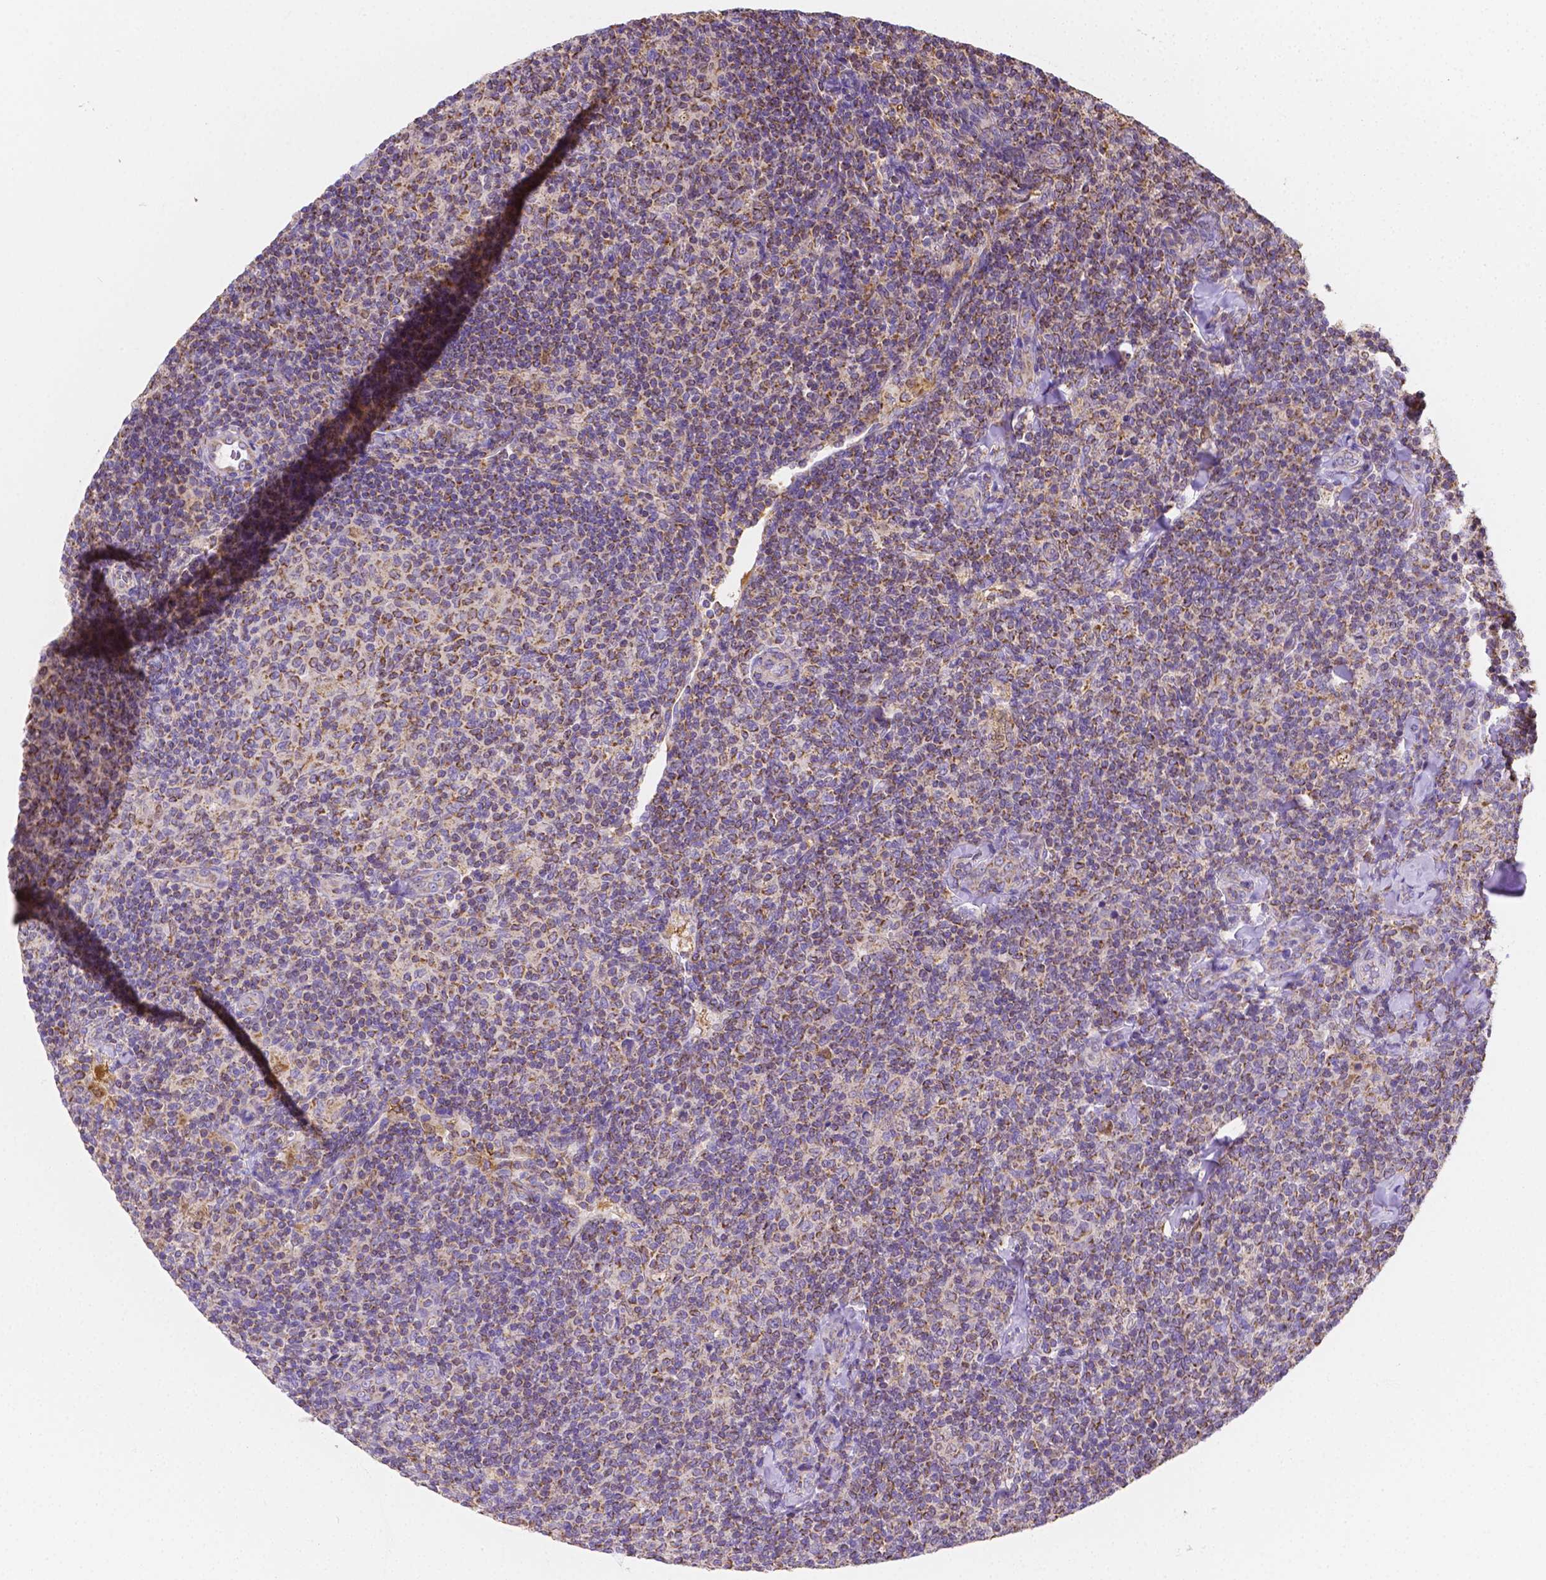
{"staining": {"intensity": "moderate", "quantity": "25%-75%", "location": "cytoplasmic/membranous"}, "tissue": "lymphoma", "cell_type": "Tumor cells", "image_type": "cancer", "snomed": [{"axis": "morphology", "description": "Malignant lymphoma, non-Hodgkin's type, Low grade"}, {"axis": "topography", "description": "Lymph node"}], "caption": "Immunohistochemical staining of human lymphoma reveals moderate cytoplasmic/membranous protein expression in about 25%-75% of tumor cells.", "gene": "SGTB", "patient": {"sex": "female", "age": 56}}